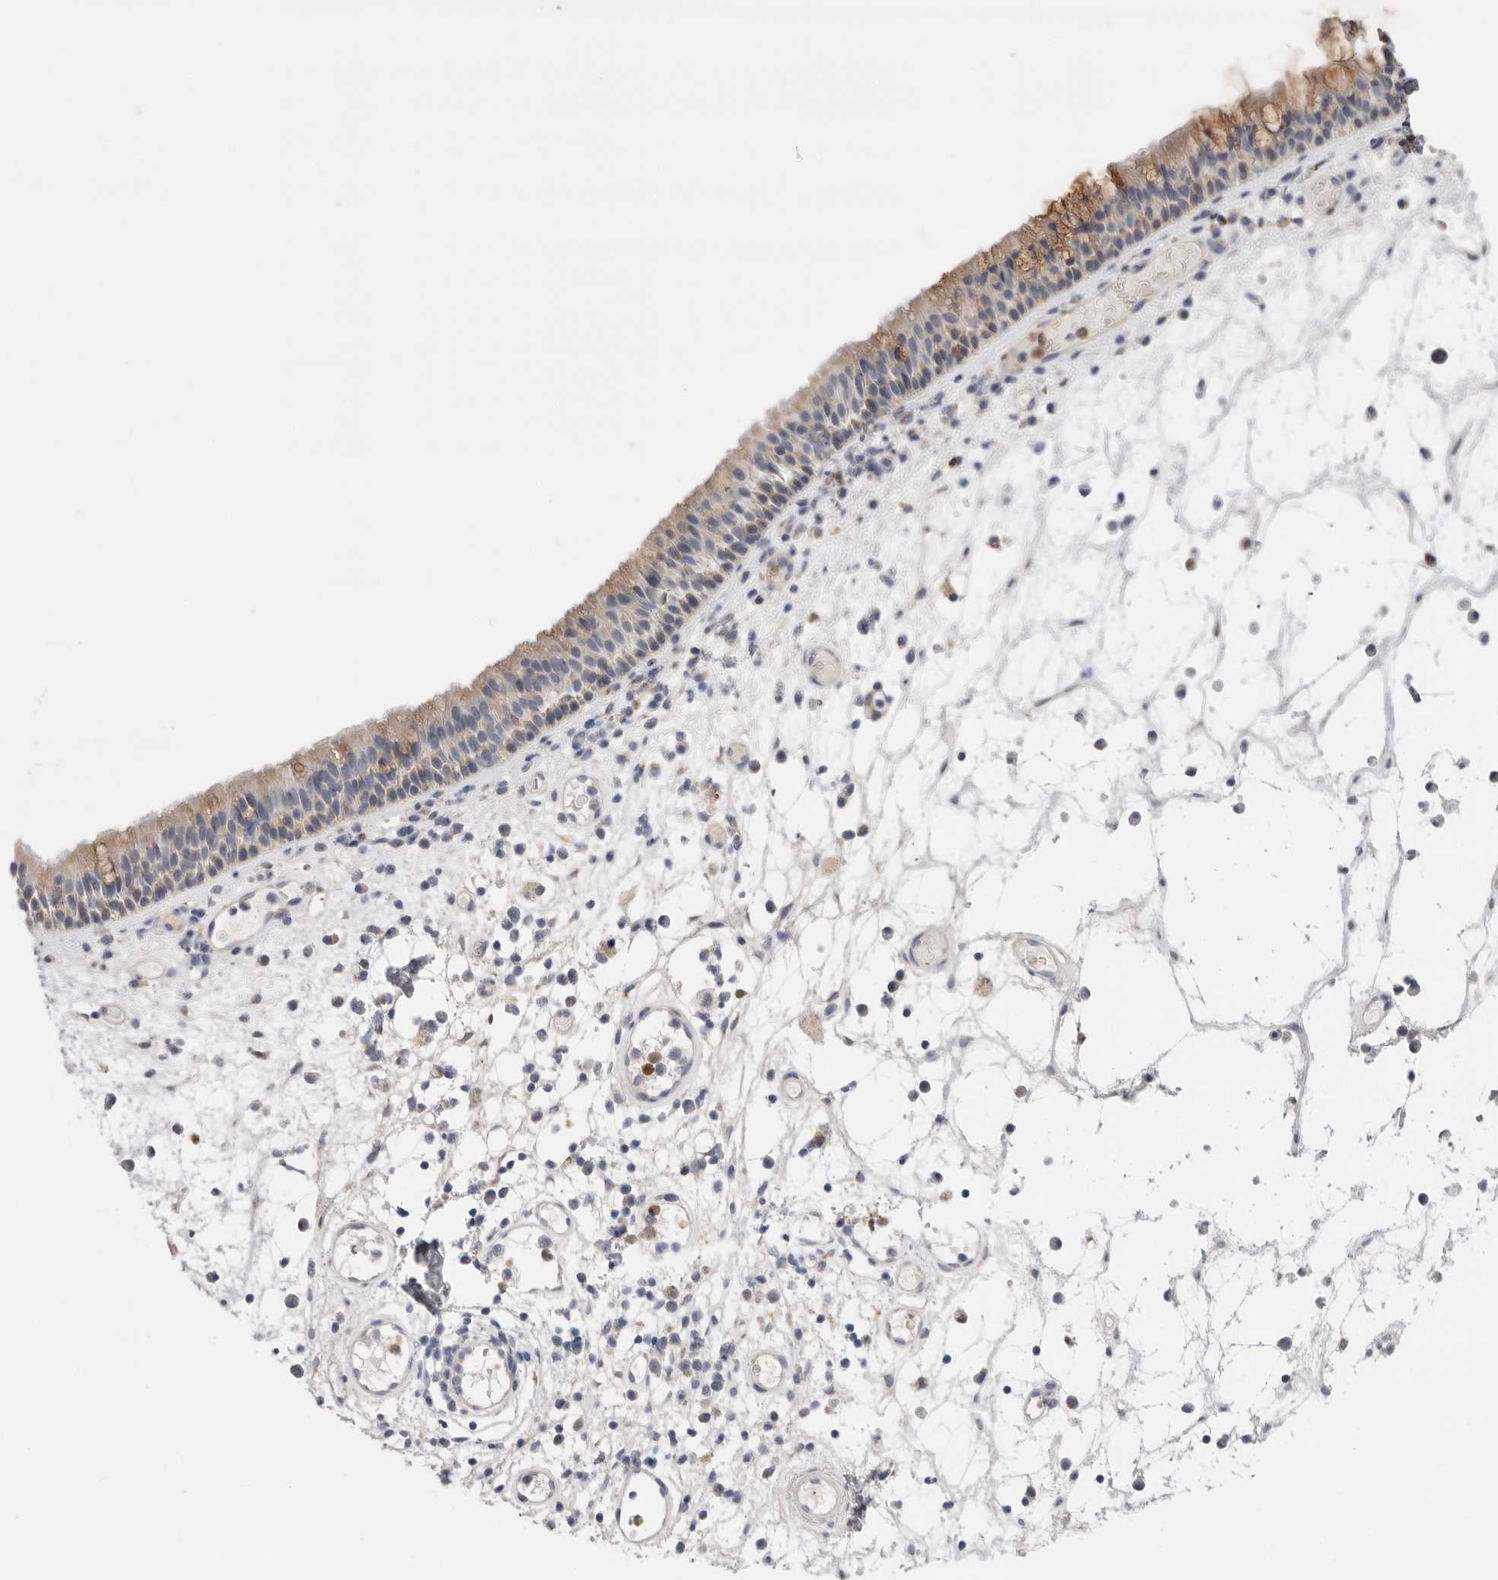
{"staining": {"intensity": "moderate", "quantity": "25%-75%", "location": "cytoplasmic/membranous"}, "tissue": "nasopharynx", "cell_type": "Respiratory epithelial cells", "image_type": "normal", "snomed": [{"axis": "morphology", "description": "Normal tissue, NOS"}, {"axis": "morphology", "description": "Inflammation, NOS"}, {"axis": "morphology", "description": "Malignant melanoma, Metastatic site"}, {"axis": "topography", "description": "Nasopharynx"}], "caption": "Moderate cytoplasmic/membranous expression is present in approximately 25%-75% of respiratory epithelial cells in unremarkable nasopharynx.", "gene": "CCDC126", "patient": {"sex": "male", "age": 70}}